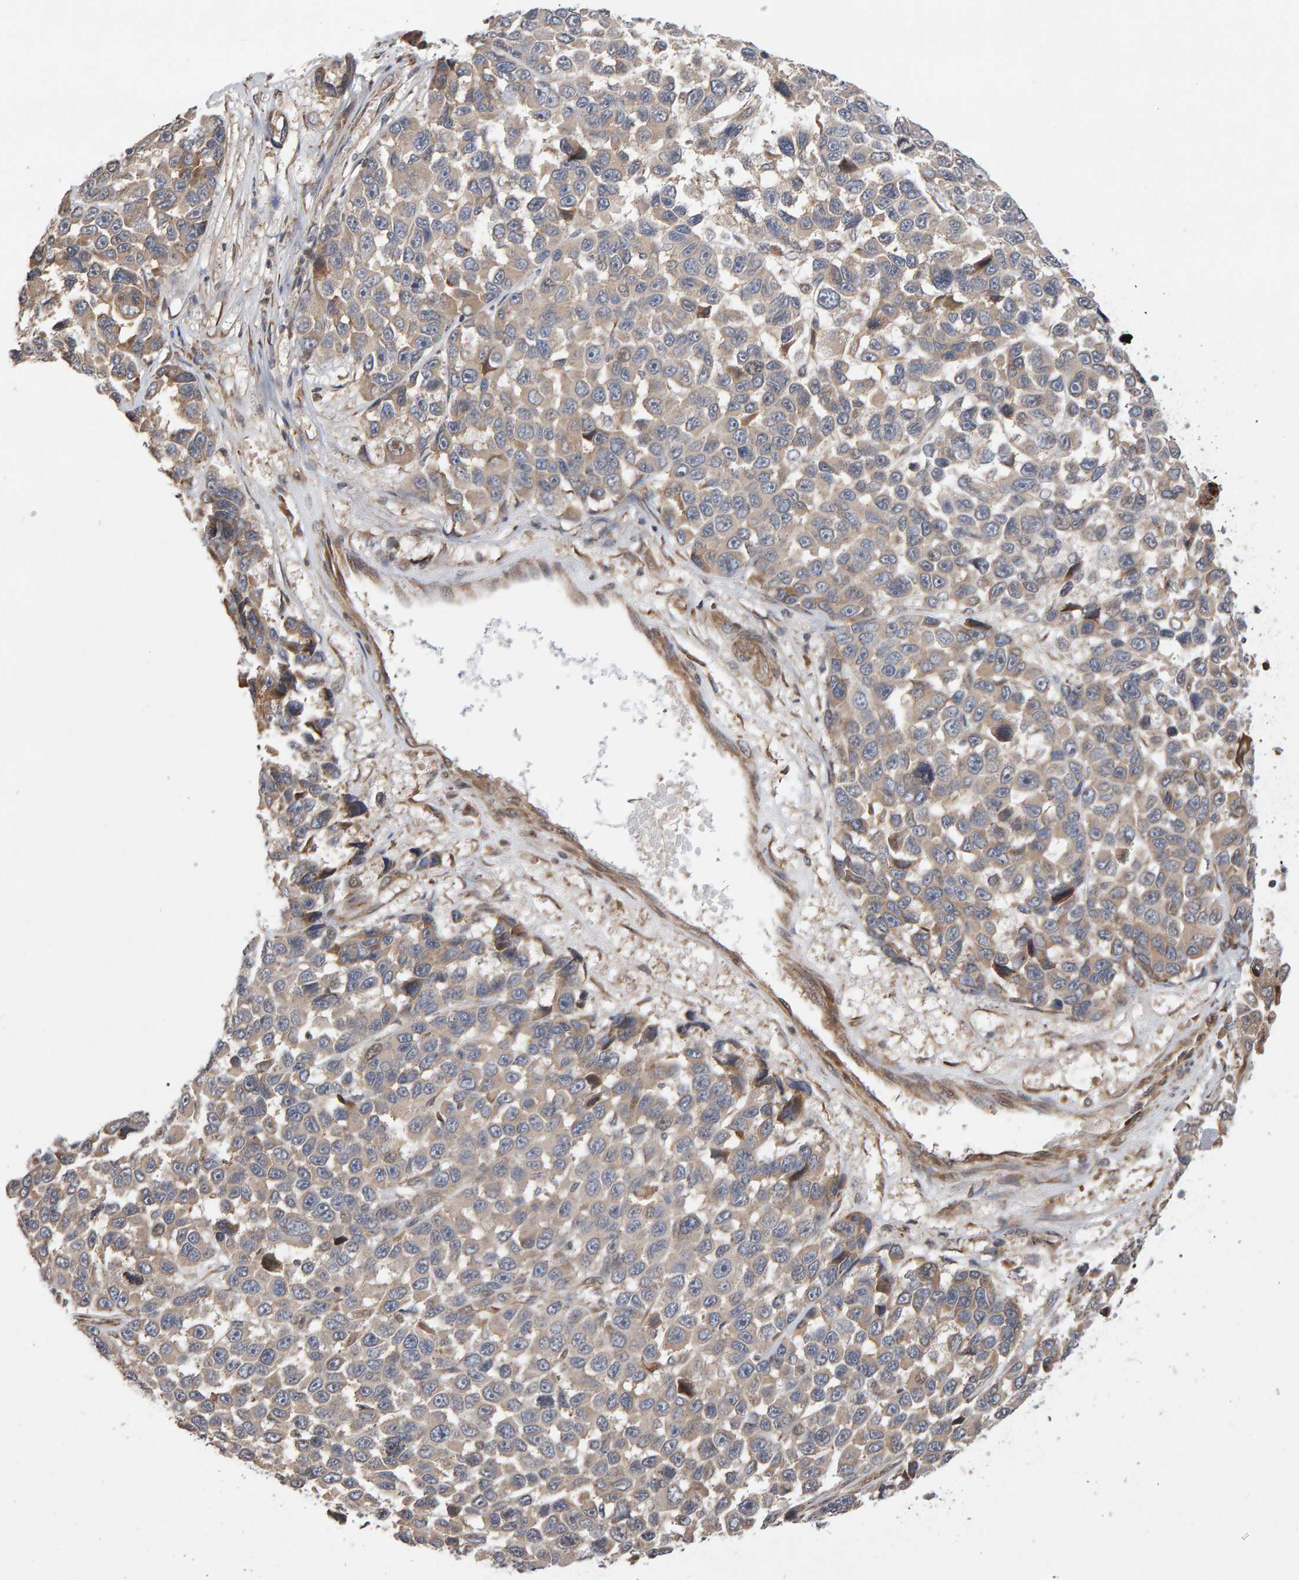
{"staining": {"intensity": "weak", "quantity": "25%-75%", "location": "cytoplasmic/membranous"}, "tissue": "melanoma", "cell_type": "Tumor cells", "image_type": "cancer", "snomed": [{"axis": "morphology", "description": "Malignant melanoma, NOS"}, {"axis": "topography", "description": "Skin"}], "caption": "High-power microscopy captured an immunohistochemistry micrograph of malignant melanoma, revealing weak cytoplasmic/membranous staining in about 25%-75% of tumor cells.", "gene": "LZTS1", "patient": {"sex": "male", "age": 53}}